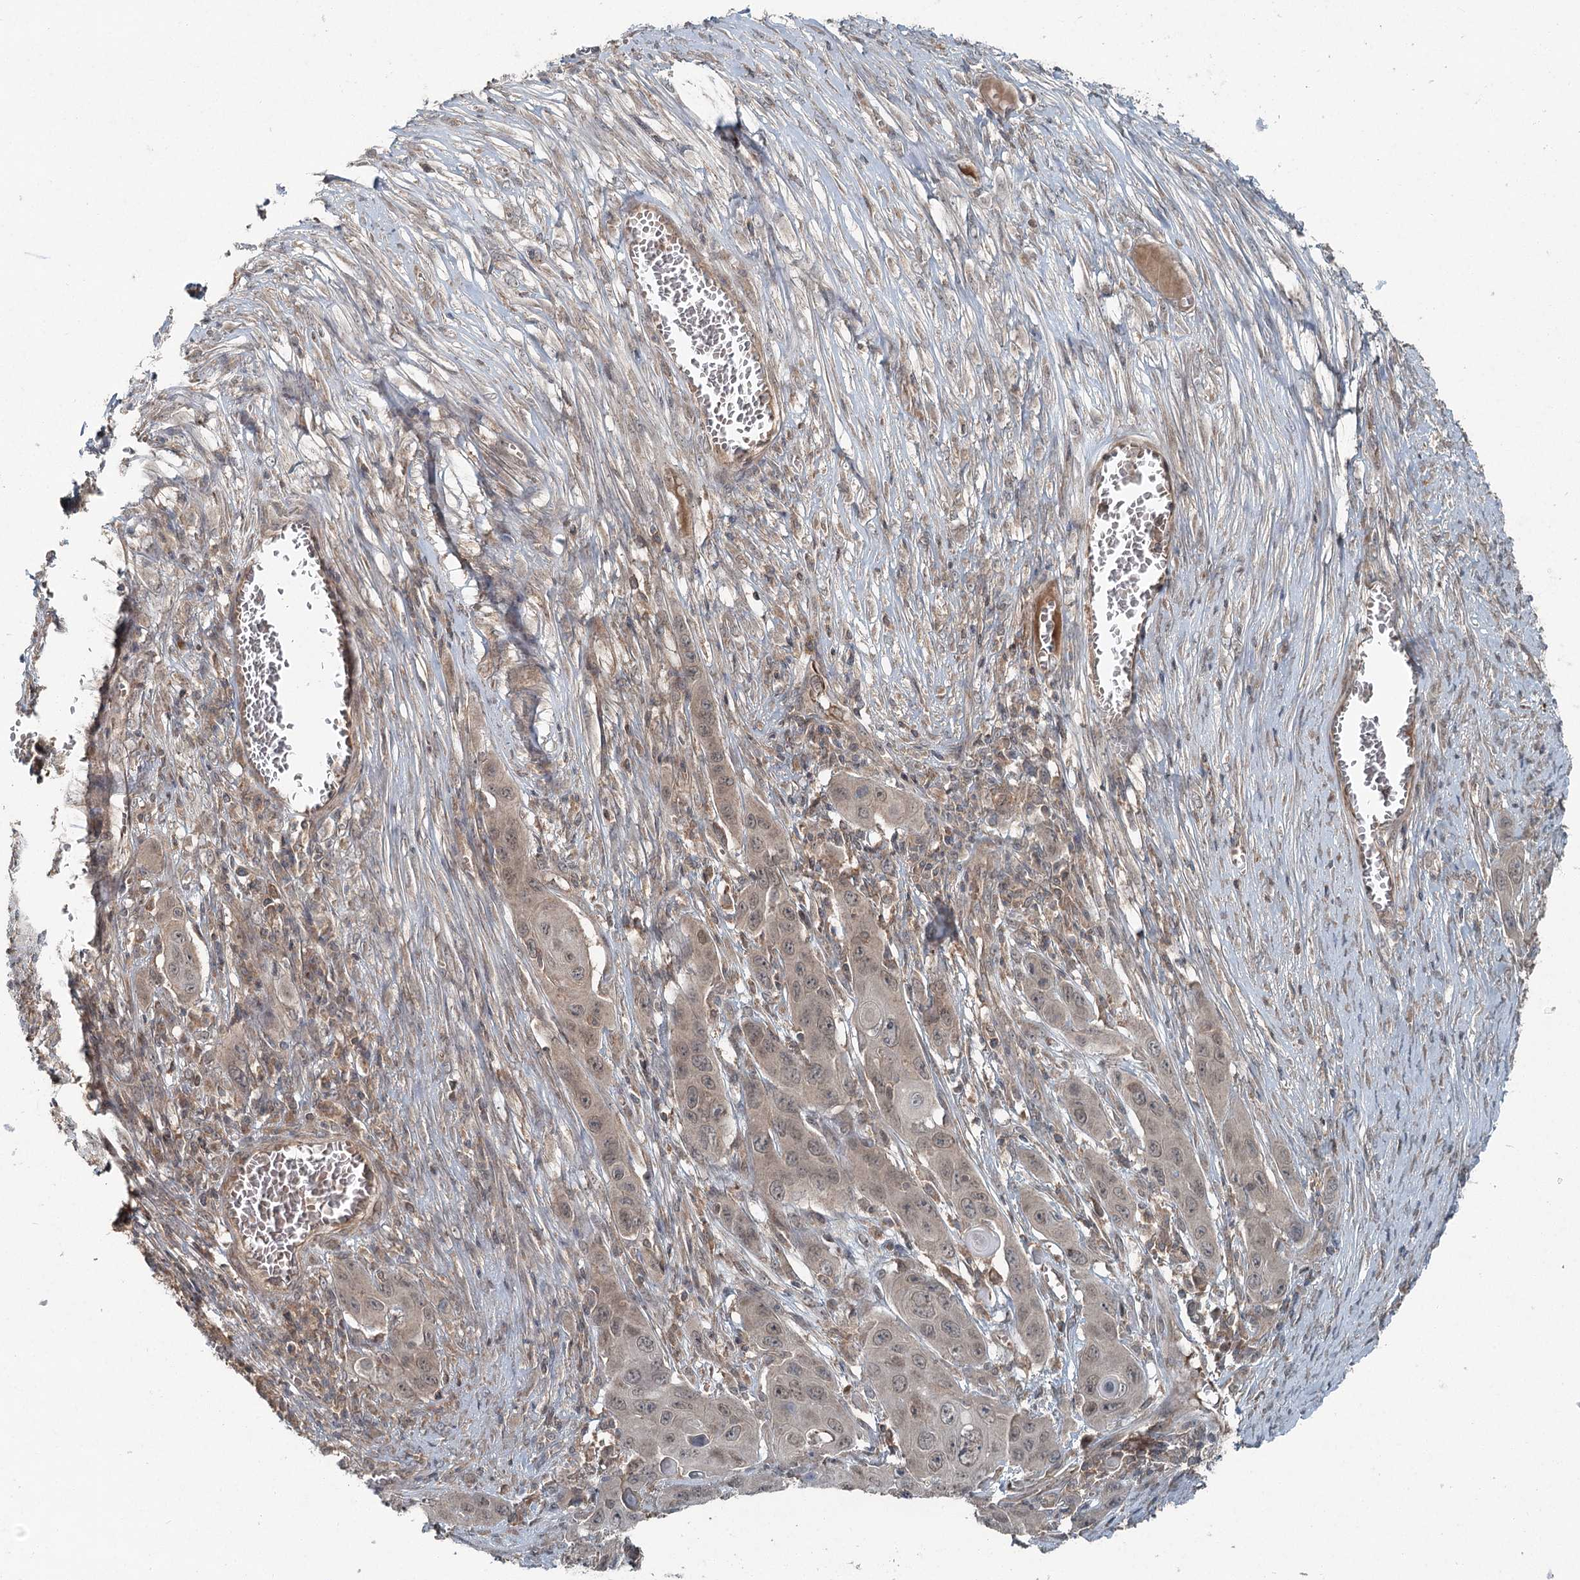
{"staining": {"intensity": "weak", "quantity": "25%-75%", "location": "cytoplasmic/membranous,nuclear"}, "tissue": "skin cancer", "cell_type": "Tumor cells", "image_type": "cancer", "snomed": [{"axis": "morphology", "description": "Squamous cell carcinoma, NOS"}, {"axis": "topography", "description": "Skin"}], "caption": "IHC (DAB) staining of human skin cancer exhibits weak cytoplasmic/membranous and nuclear protein expression in approximately 25%-75% of tumor cells. The protein is shown in brown color, while the nuclei are stained blue.", "gene": "SKIC3", "patient": {"sex": "male", "age": 55}}